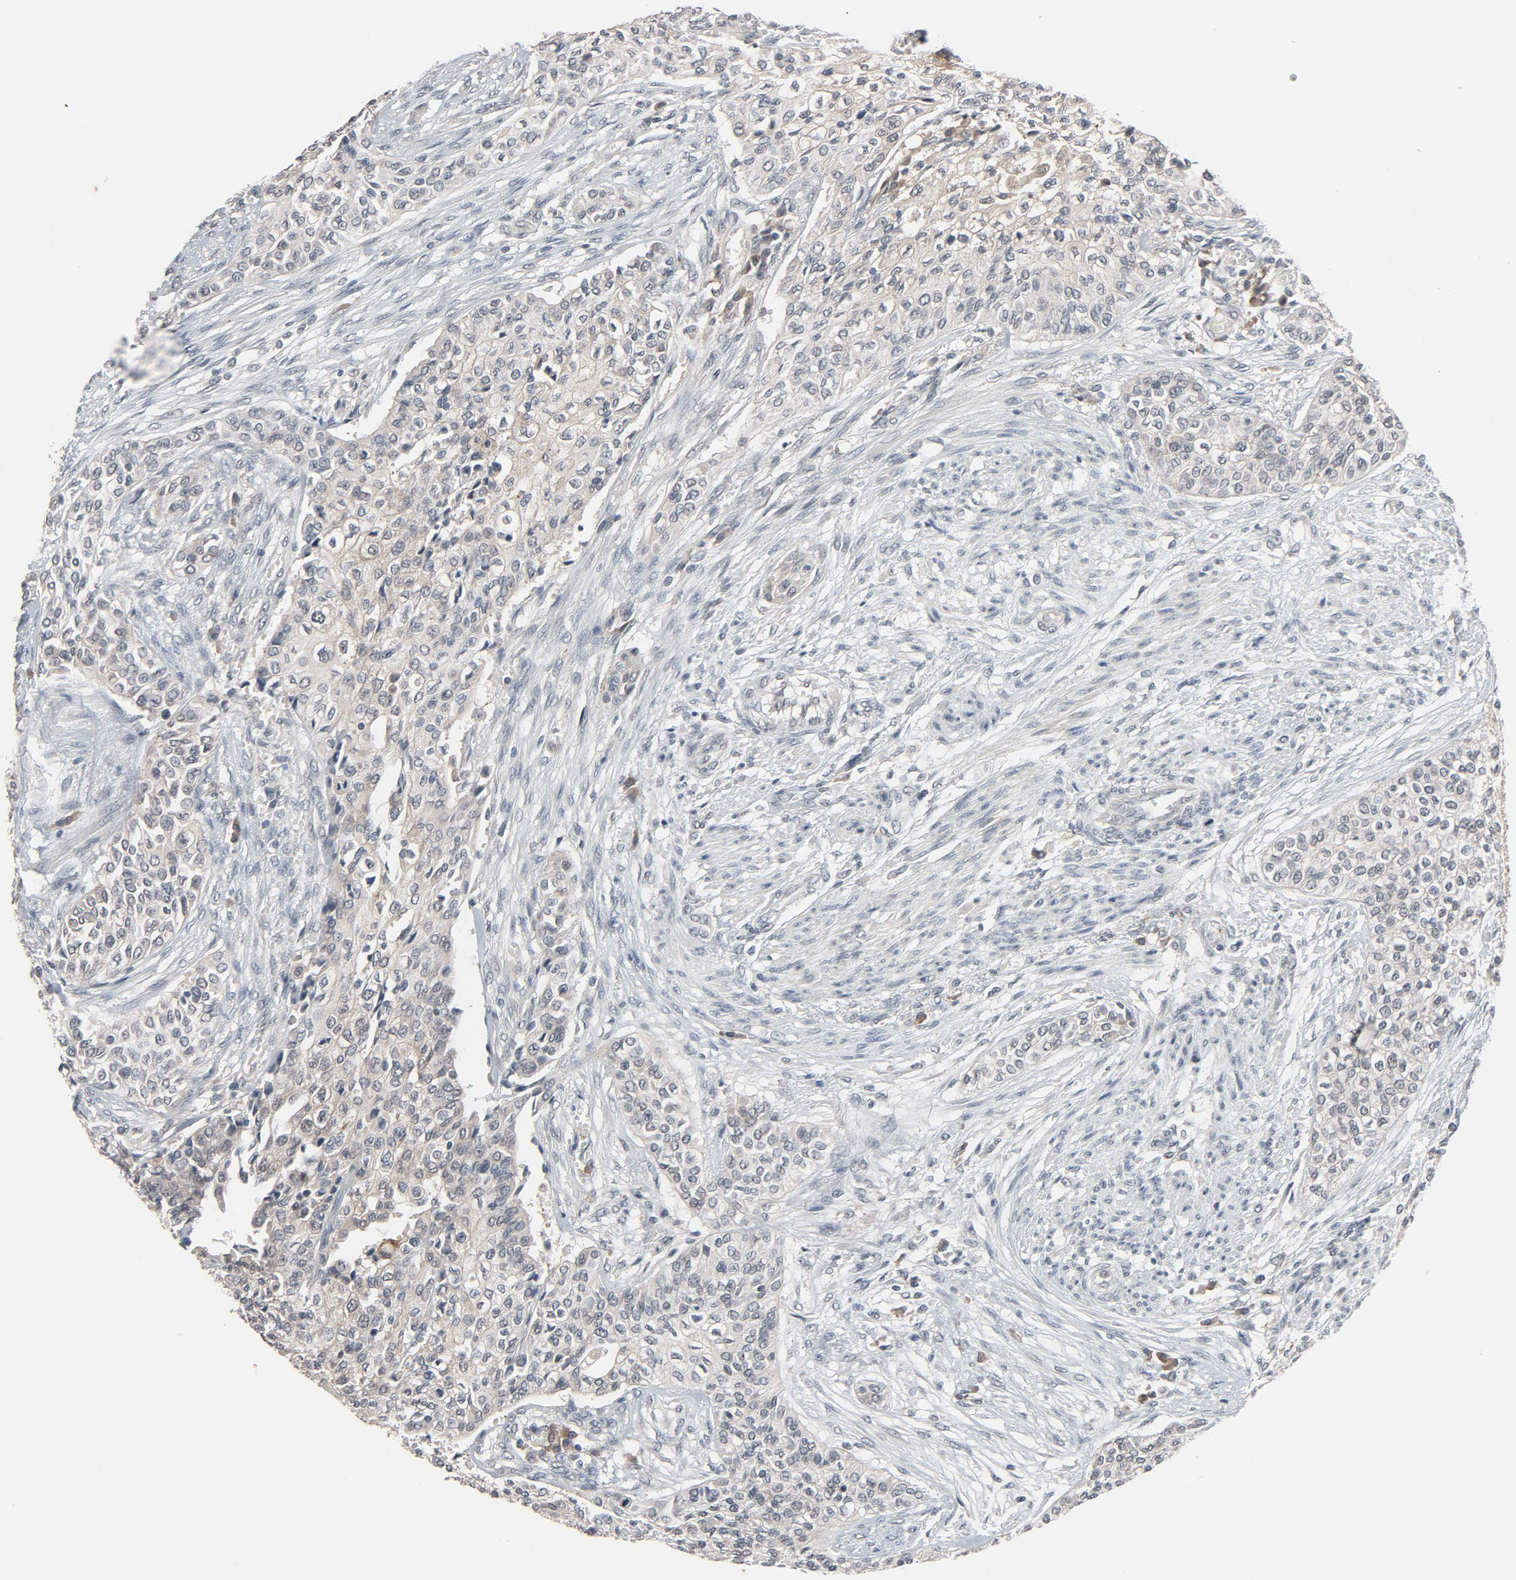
{"staining": {"intensity": "weak", "quantity": "<25%", "location": "cytoplasmic/membranous,nuclear"}, "tissue": "urothelial cancer", "cell_type": "Tumor cells", "image_type": "cancer", "snomed": [{"axis": "morphology", "description": "Urothelial carcinoma, High grade"}, {"axis": "topography", "description": "Urinary bladder"}], "caption": "The histopathology image shows no staining of tumor cells in urothelial carcinoma (high-grade). (Stains: DAB (3,3'-diaminobenzidine) immunohistochemistry with hematoxylin counter stain, Microscopy: brightfield microscopy at high magnification).", "gene": "MT3", "patient": {"sex": "male", "age": 74}}